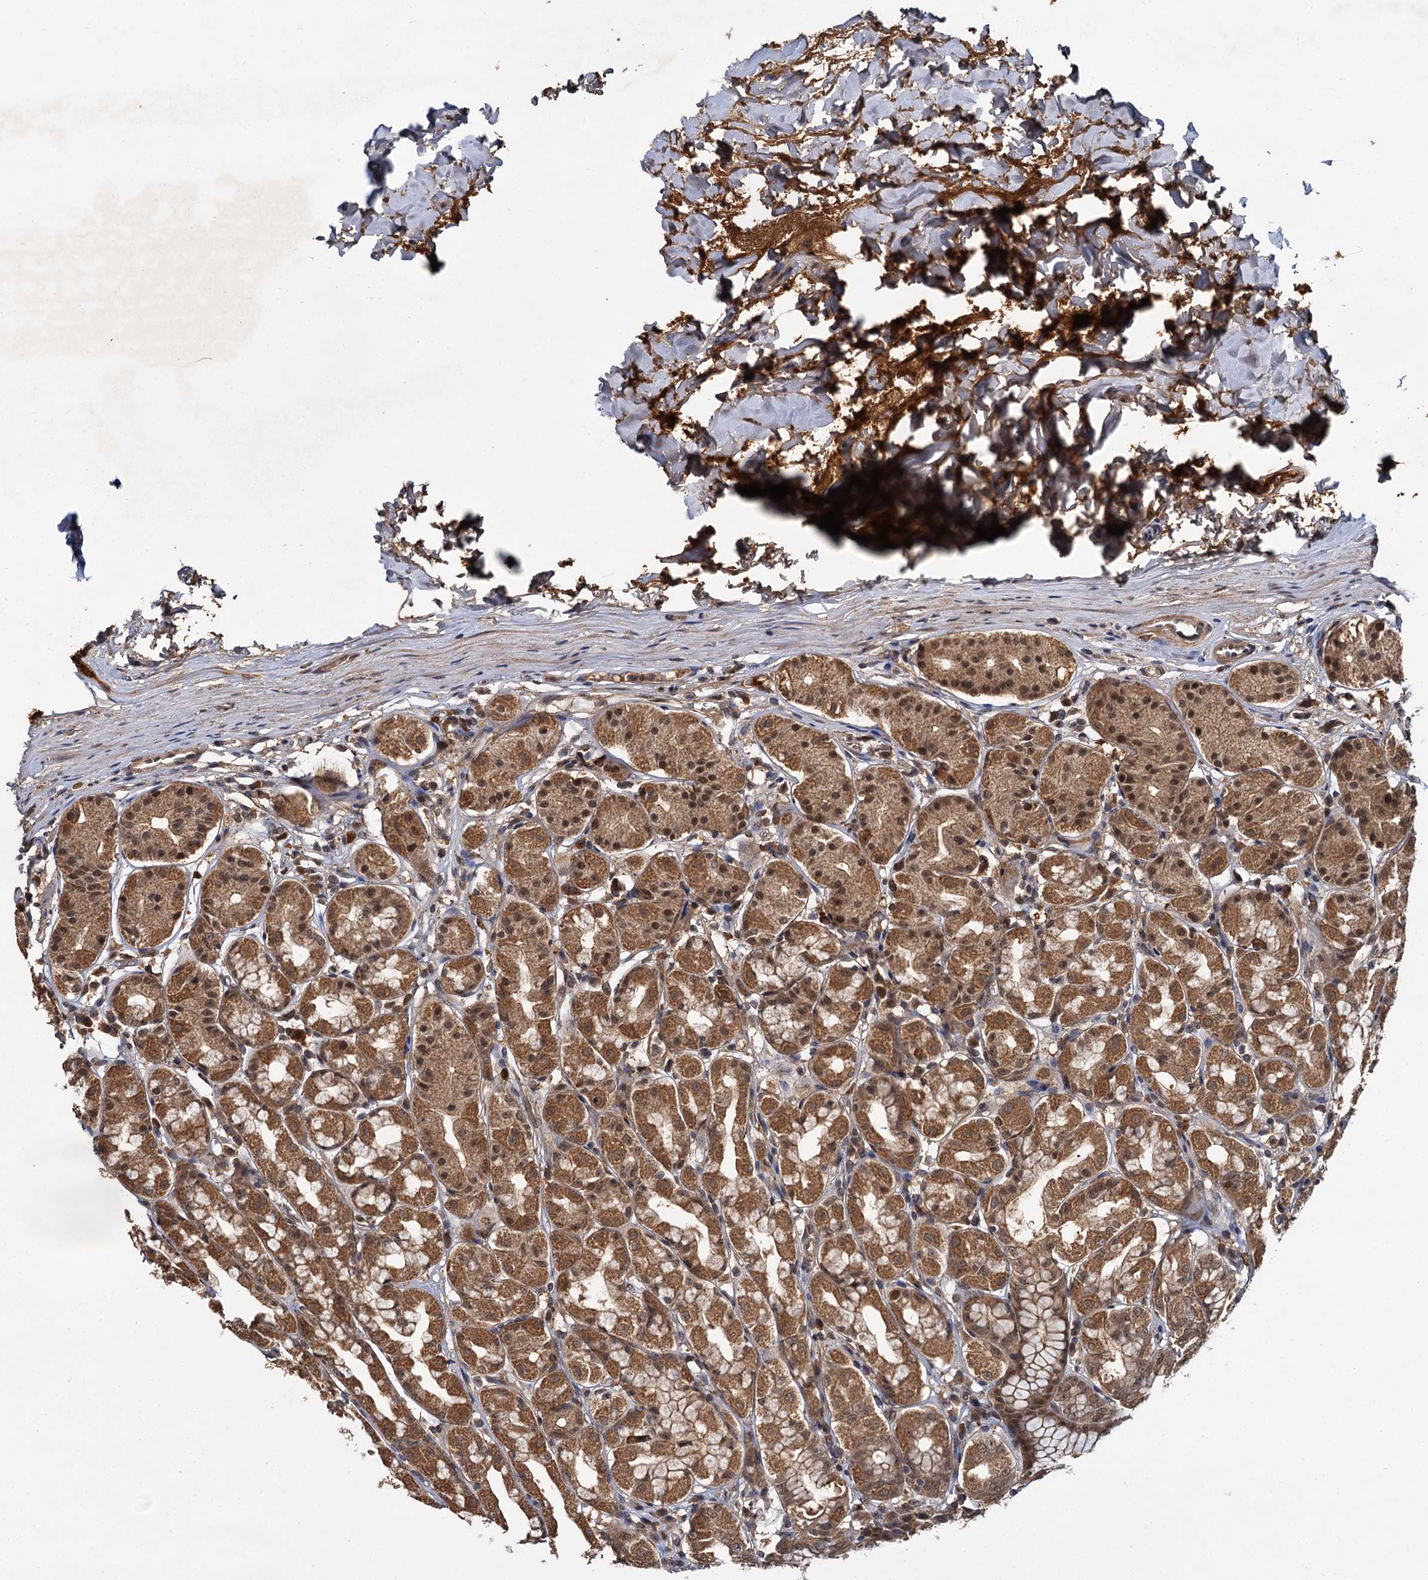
{"staining": {"intensity": "moderate", "quantity": ">75%", "location": "cytoplasmic/membranous,nuclear"}, "tissue": "stomach", "cell_type": "Glandular cells", "image_type": "normal", "snomed": [{"axis": "morphology", "description": "Normal tissue, NOS"}, {"axis": "topography", "description": "Stomach"}, {"axis": "topography", "description": "Stomach, lower"}], "caption": "Stomach stained with DAB immunohistochemistry demonstrates medium levels of moderate cytoplasmic/membranous,nuclear positivity in approximately >75% of glandular cells.", "gene": "MBD6", "patient": {"sex": "female", "age": 56}}